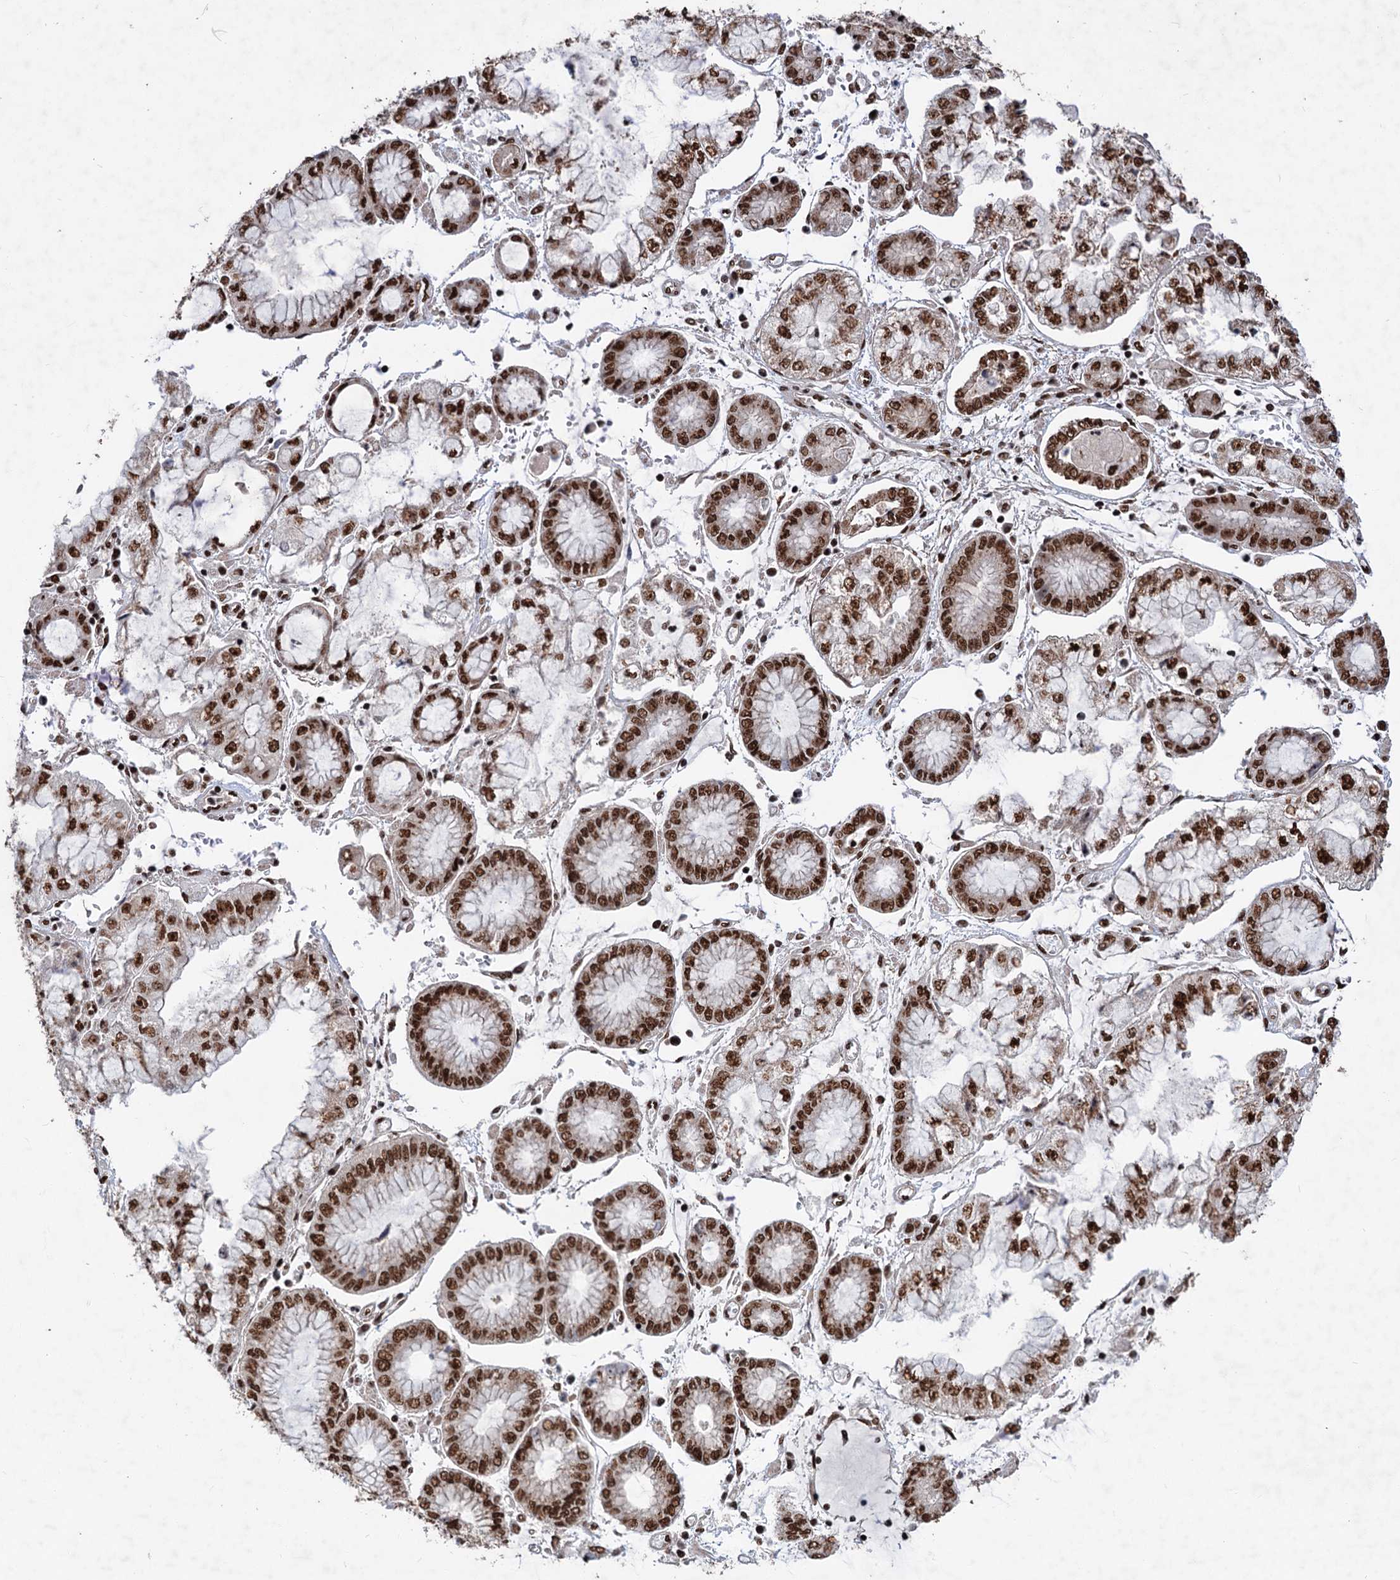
{"staining": {"intensity": "strong", "quantity": ">75%", "location": "nuclear"}, "tissue": "stomach cancer", "cell_type": "Tumor cells", "image_type": "cancer", "snomed": [{"axis": "morphology", "description": "Adenocarcinoma, NOS"}, {"axis": "topography", "description": "Stomach"}], "caption": "Immunohistochemical staining of human stomach cancer exhibits high levels of strong nuclear protein staining in approximately >75% of tumor cells. (Brightfield microscopy of DAB IHC at high magnification).", "gene": "MAML1", "patient": {"sex": "male", "age": 76}}